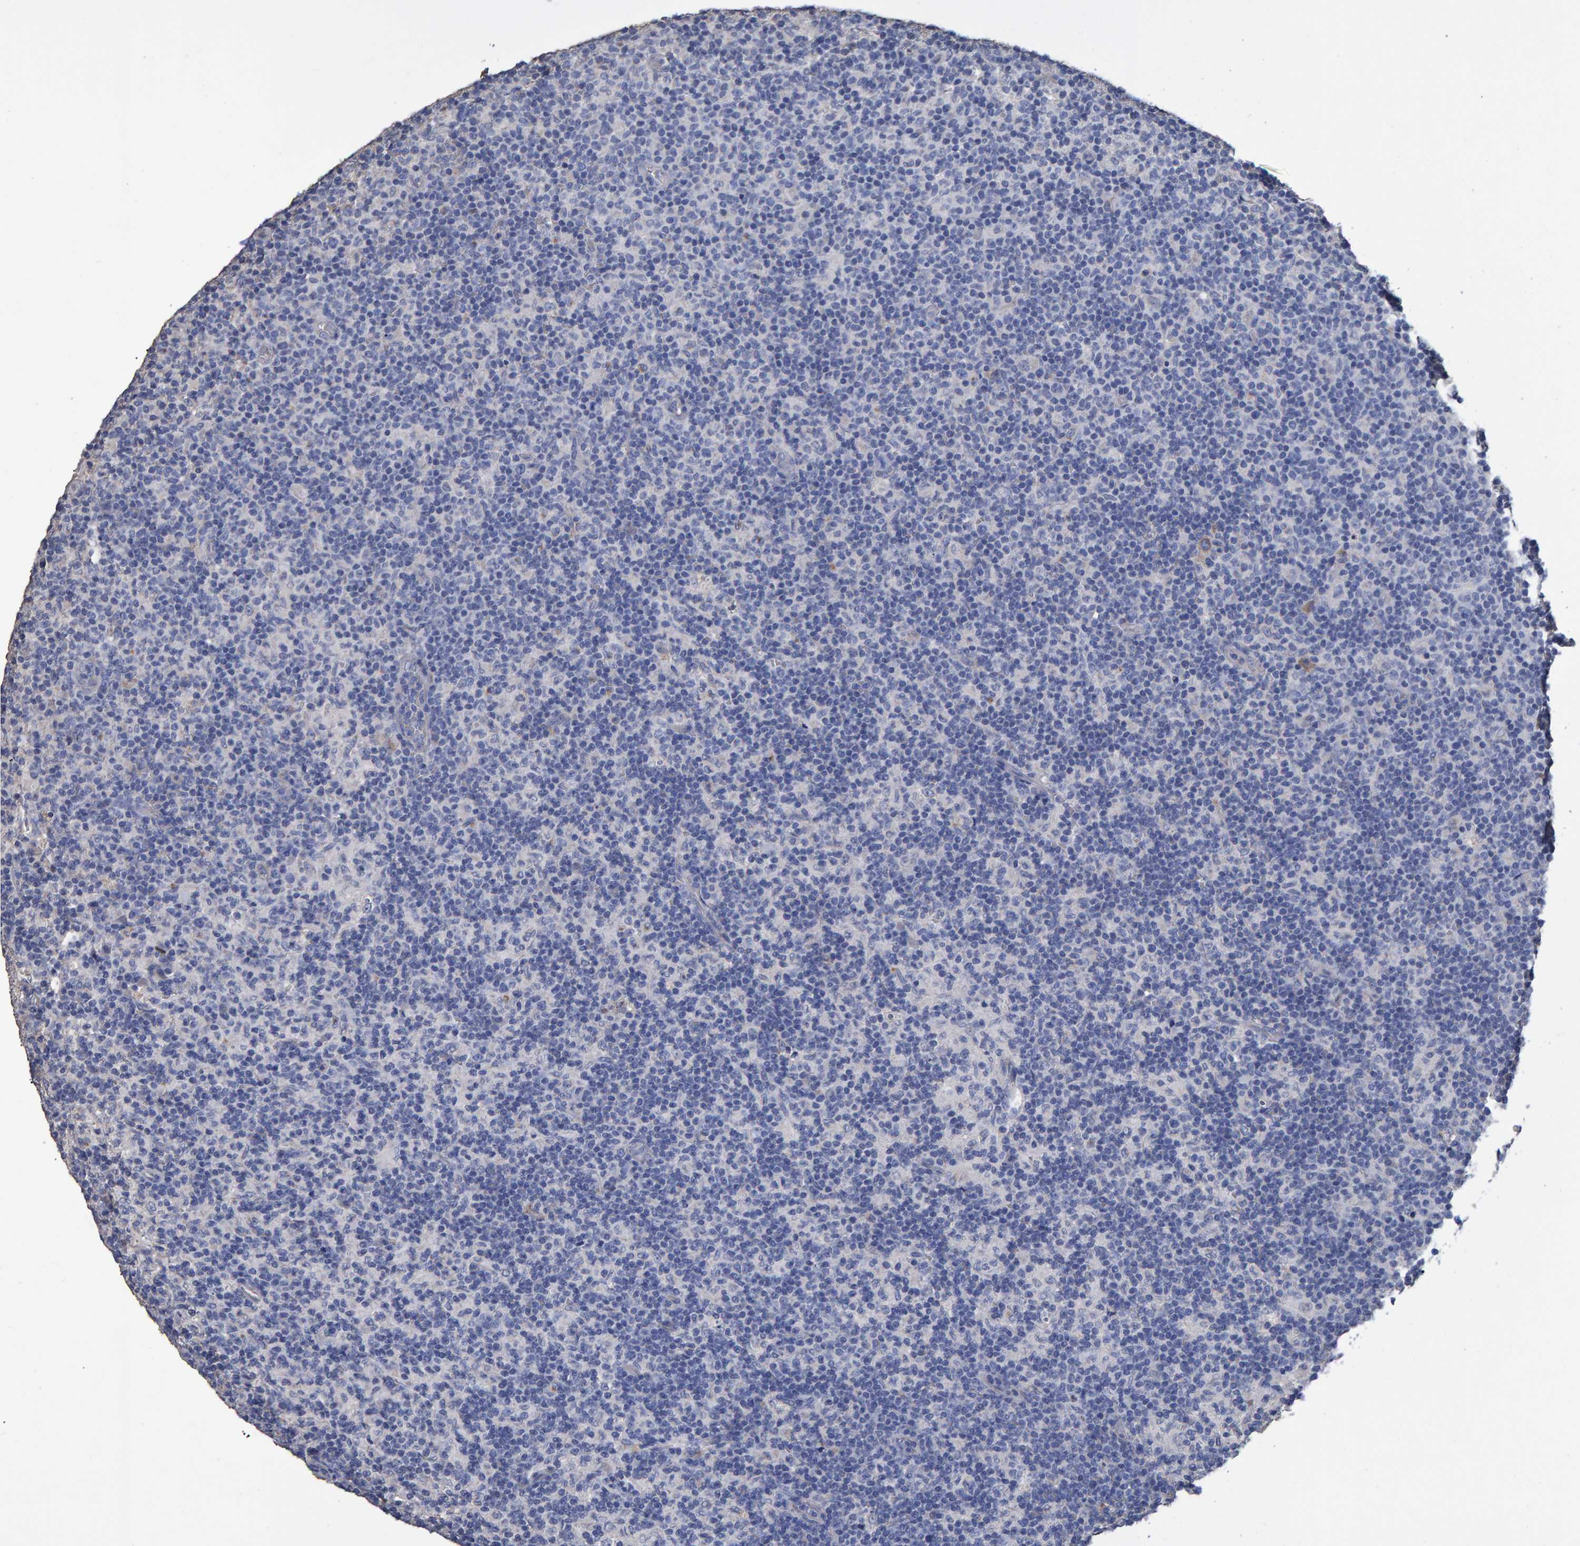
{"staining": {"intensity": "negative", "quantity": "none", "location": "none"}, "tissue": "lymph node", "cell_type": "Germinal center cells", "image_type": "normal", "snomed": [{"axis": "morphology", "description": "Normal tissue, NOS"}, {"axis": "morphology", "description": "Inflammation, NOS"}, {"axis": "topography", "description": "Lymph node"}], "caption": "A micrograph of lymph node stained for a protein displays no brown staining in germinal center cells.", "gene": "HEMGN", "patient": {"sex": "male", "age": 55}}